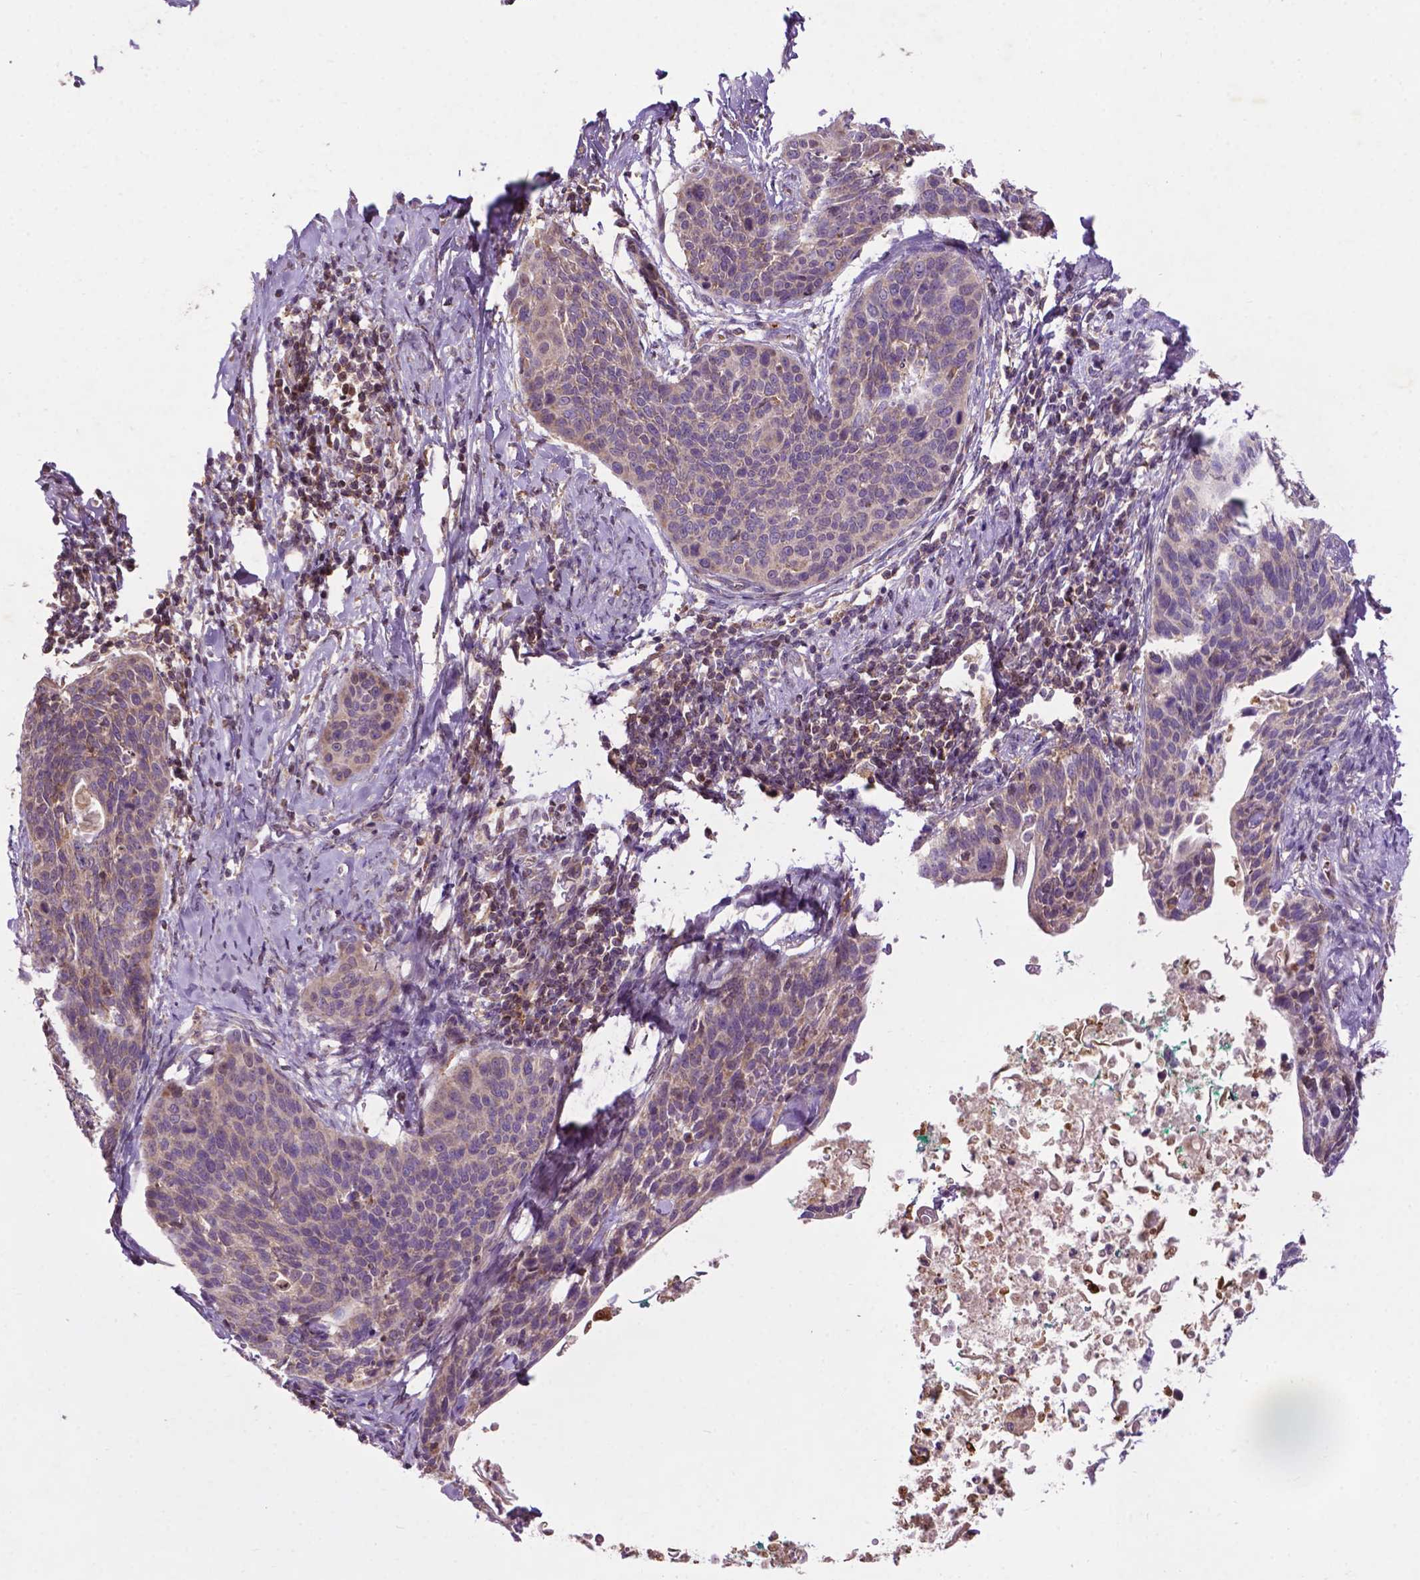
{"staining": {"intensity": "negative", "quantity": "none", "location": "none"}, "tissue": "cervical cancer", "cell_type": "Tumor cells", "image_type": "cancer", "snomed": [{"axis": "morphology", "description": "Squamous cell carcinoma, NOS"}, {"axis": "topography", "description": "Cervix"}], "caption": "Tumor cells show no significant expression in cervical cancer.", "gene": "SPNS2", "patient": {"sex": "female", "age": 69}}